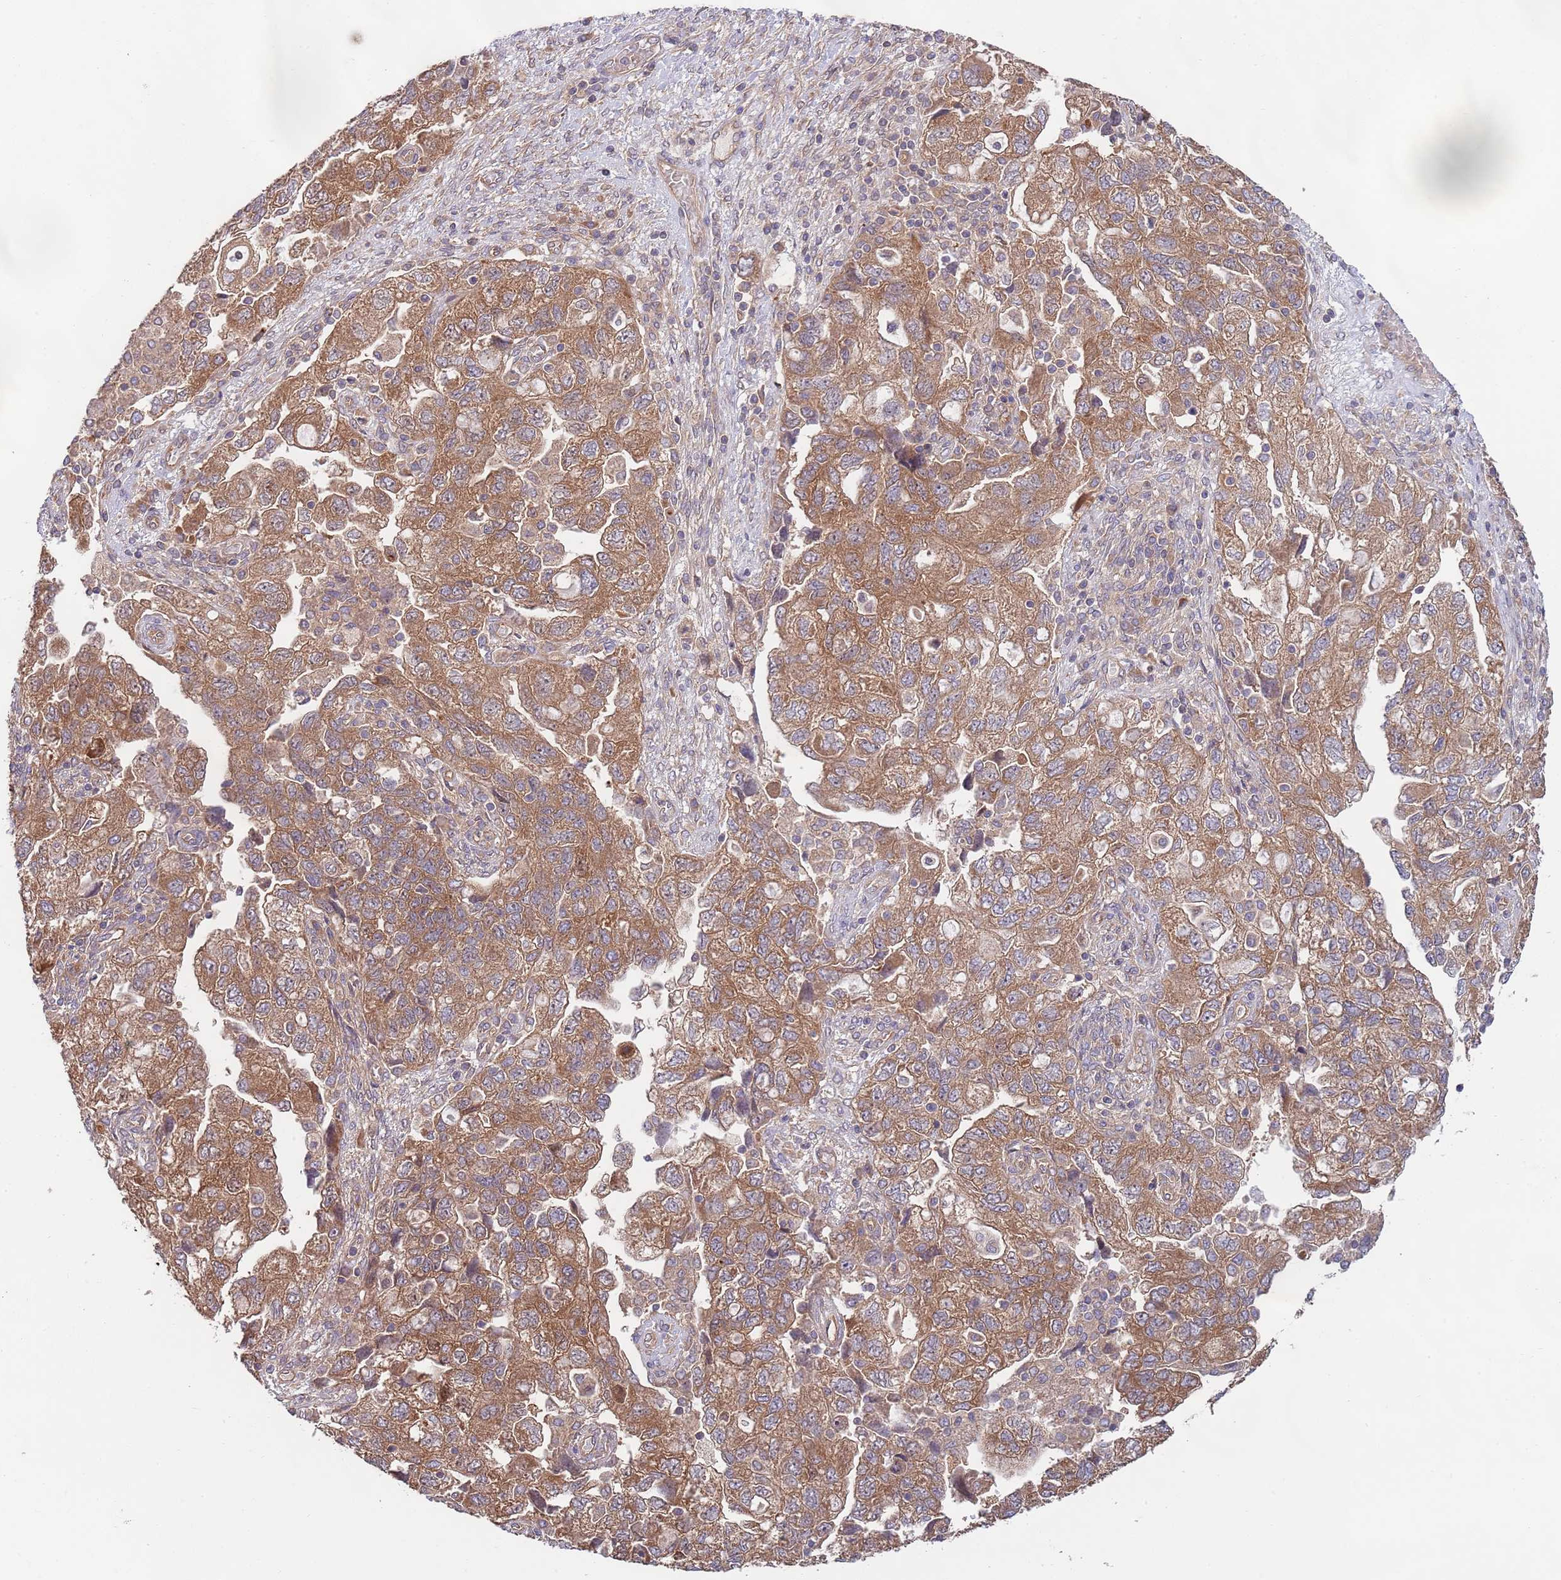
{"staining": {"intensity": "moderate", "quantity": ">75%", "location": "cytoplasmic/membranous"}, "tissue": "ovarian cancer", "cell_type": "Tumor cells", "image_type": "cancer", "snomed": [{"axis": "morphology", "description": "Carcinoma, NOS"}, {"axis": "morphology", "description": "Cystadenocarcinoma, serous, NOS"}, {"axis": "topography", "description": "Ovary"}], "caption": "This is a micrograph of IHC staining of ovarian cancer, which shows moderate expression in the cytoplasmic/membranous of tumor cells.", "gene": "EIF3F", "patient": {"sex": "female", "age": 69}}